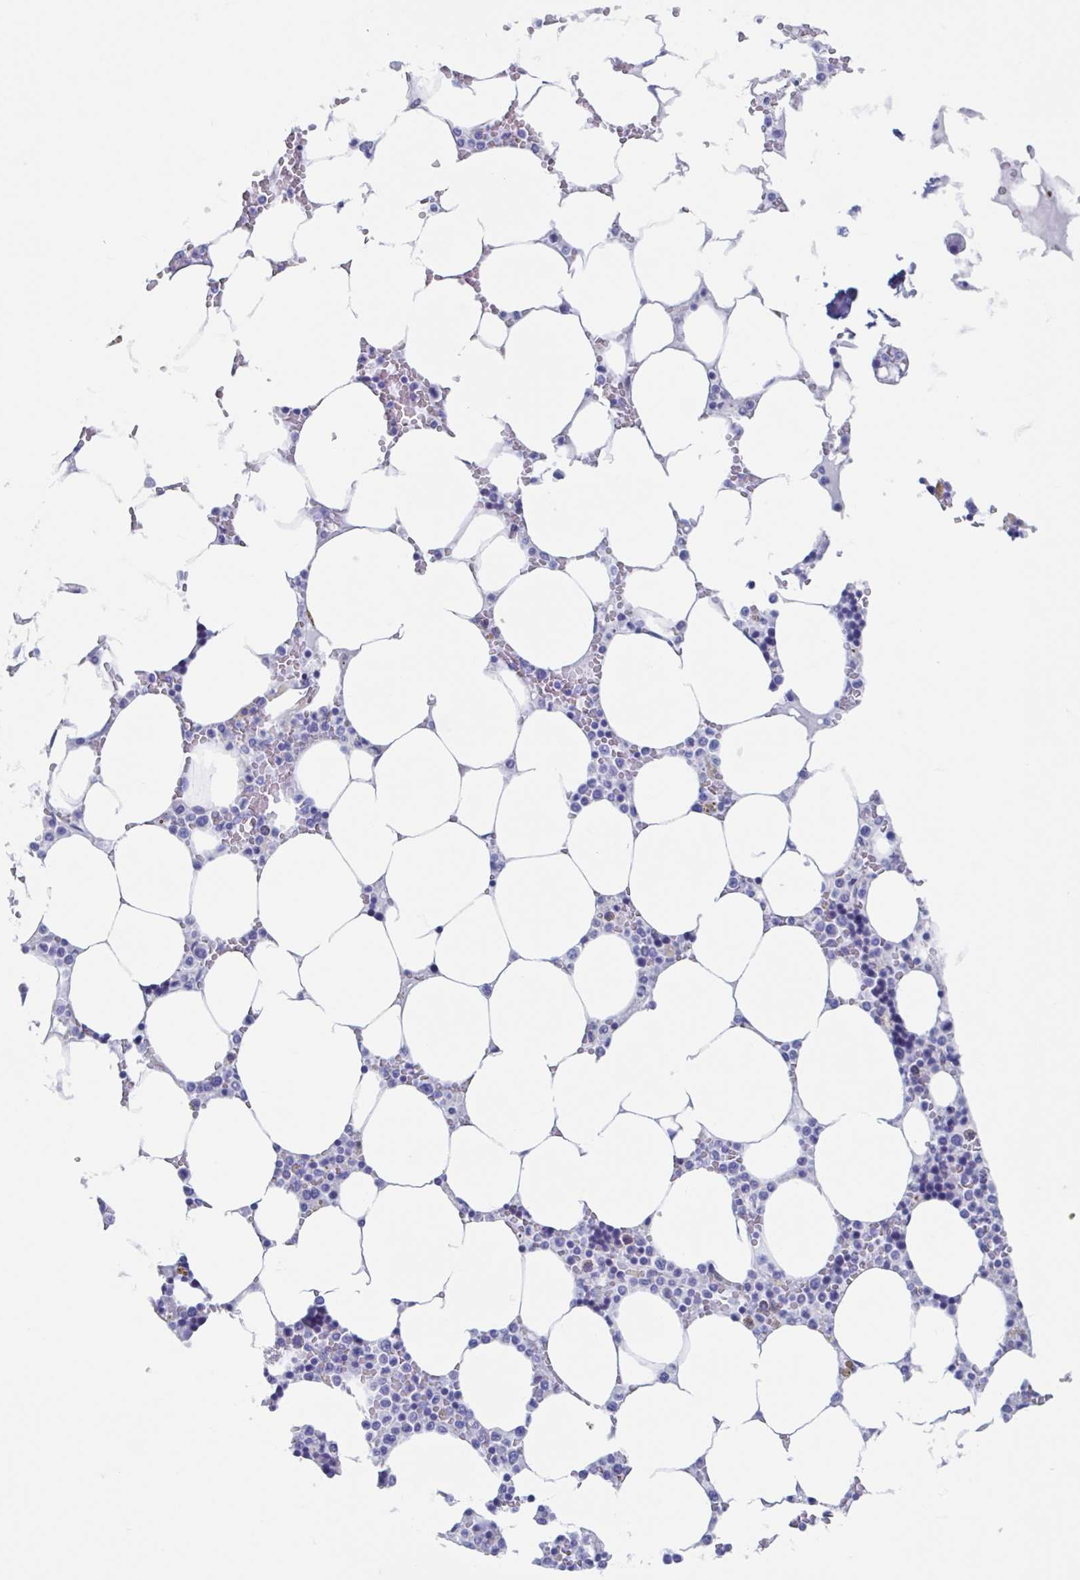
{"staining": {"intensity": "negative", "quantity": "none", "location": "none"}, "tissue": "bone marrow", "cell_type": "Hematopoietic cells", "image_type": "normal", "snomed": [{"axis": "morphology", "description": "Normal tissue, NOS"}, {"axis": "topography", "description": "Bone marrow"}], "caption": "Immunohistochemistry image of unremarkable human bone marrow stained for a protein (brown), which displays no staining in hematopoietic cells. (DAB (3,3'-diaminobenzidine) immunohistochemistry (IHC) visualized using brightfield microscopy, high magnification).", "gene": "SHCBP1L", "patient": {"sex": "male", "age": 64}}